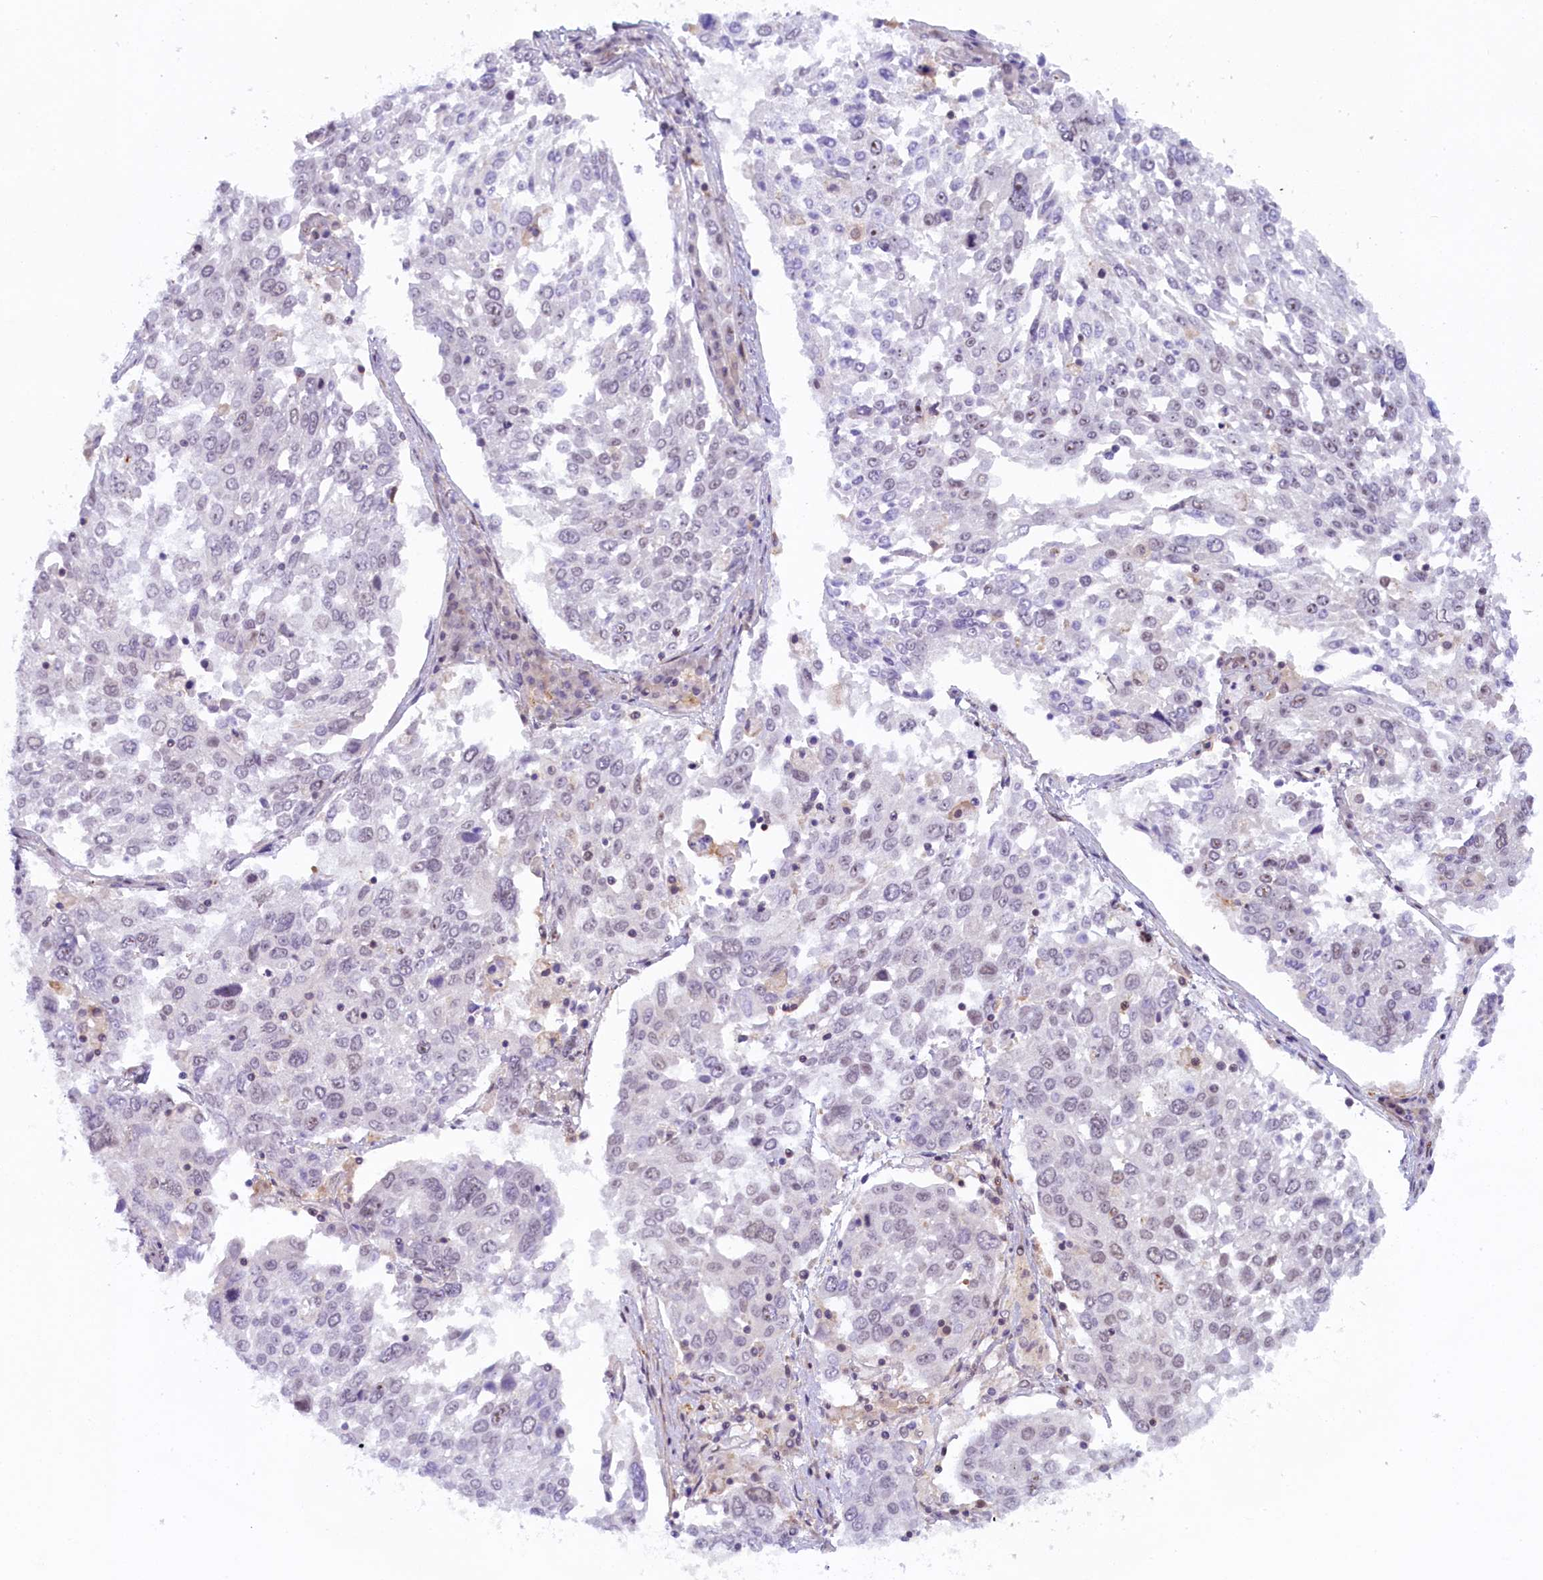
{"staining": {"intensity": "negative", "quantity": "none", "location": "none"}, "tissue": "lung cancer", "cell_type": "Tumor cells", "image_type": "cancer", "snomed": [{"axis": "morphology", "description": "Squamous cell carcinoma, NOS"}, {"axis": "topography", "description": "Lung"}], "caption": "Immunohistochemical staining of lung cancer (squamous cell carcinoma) reveals no significant positivity in tumor cells.", "gene": "FCHO1", "patient": {"sex": "male", "age": 65}}